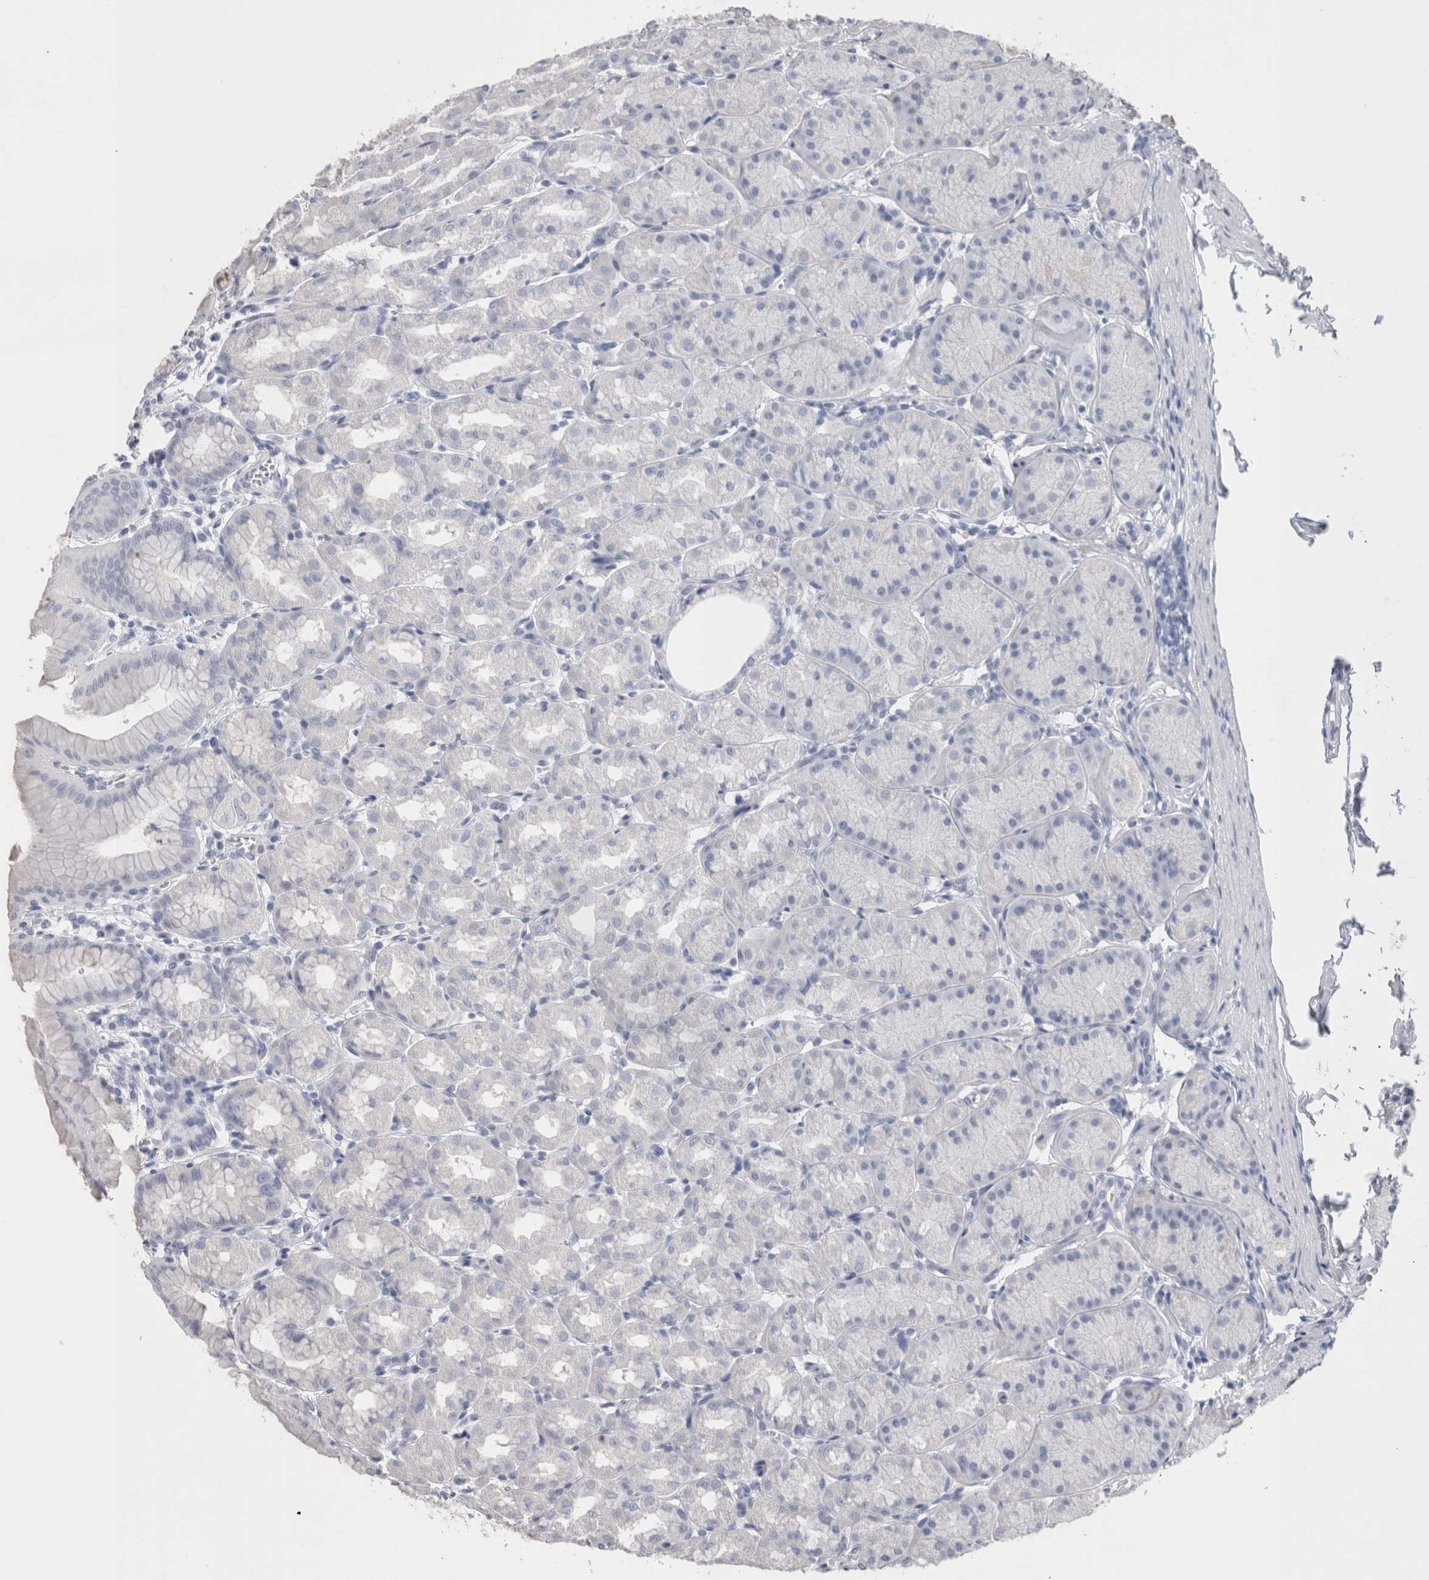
{"staining": {"intensity": "negative", "quantity": "none", "location": "none"}, "tissue": "stomach", "cell_type": "Glandular cells", "image_type": "normal", "snomed": [{"axis": "morphology", "description": "Normal tissue, NOS"}, {"axis": "topography", "description": "Stomach"}], "caption": "High magnification brightfield microscopy of normal stomach stained with DAB (brown) and counterstained with hematoxylin (blue): glandular cells show no significant staining. (Stains: DAB immunohistochemistry (IHC) with hematoxylin counter stain, Microscopy: brightfield microscopy at high magnification).", "gene": "CA8", "patient": {"sex": "male", "age": 42}}